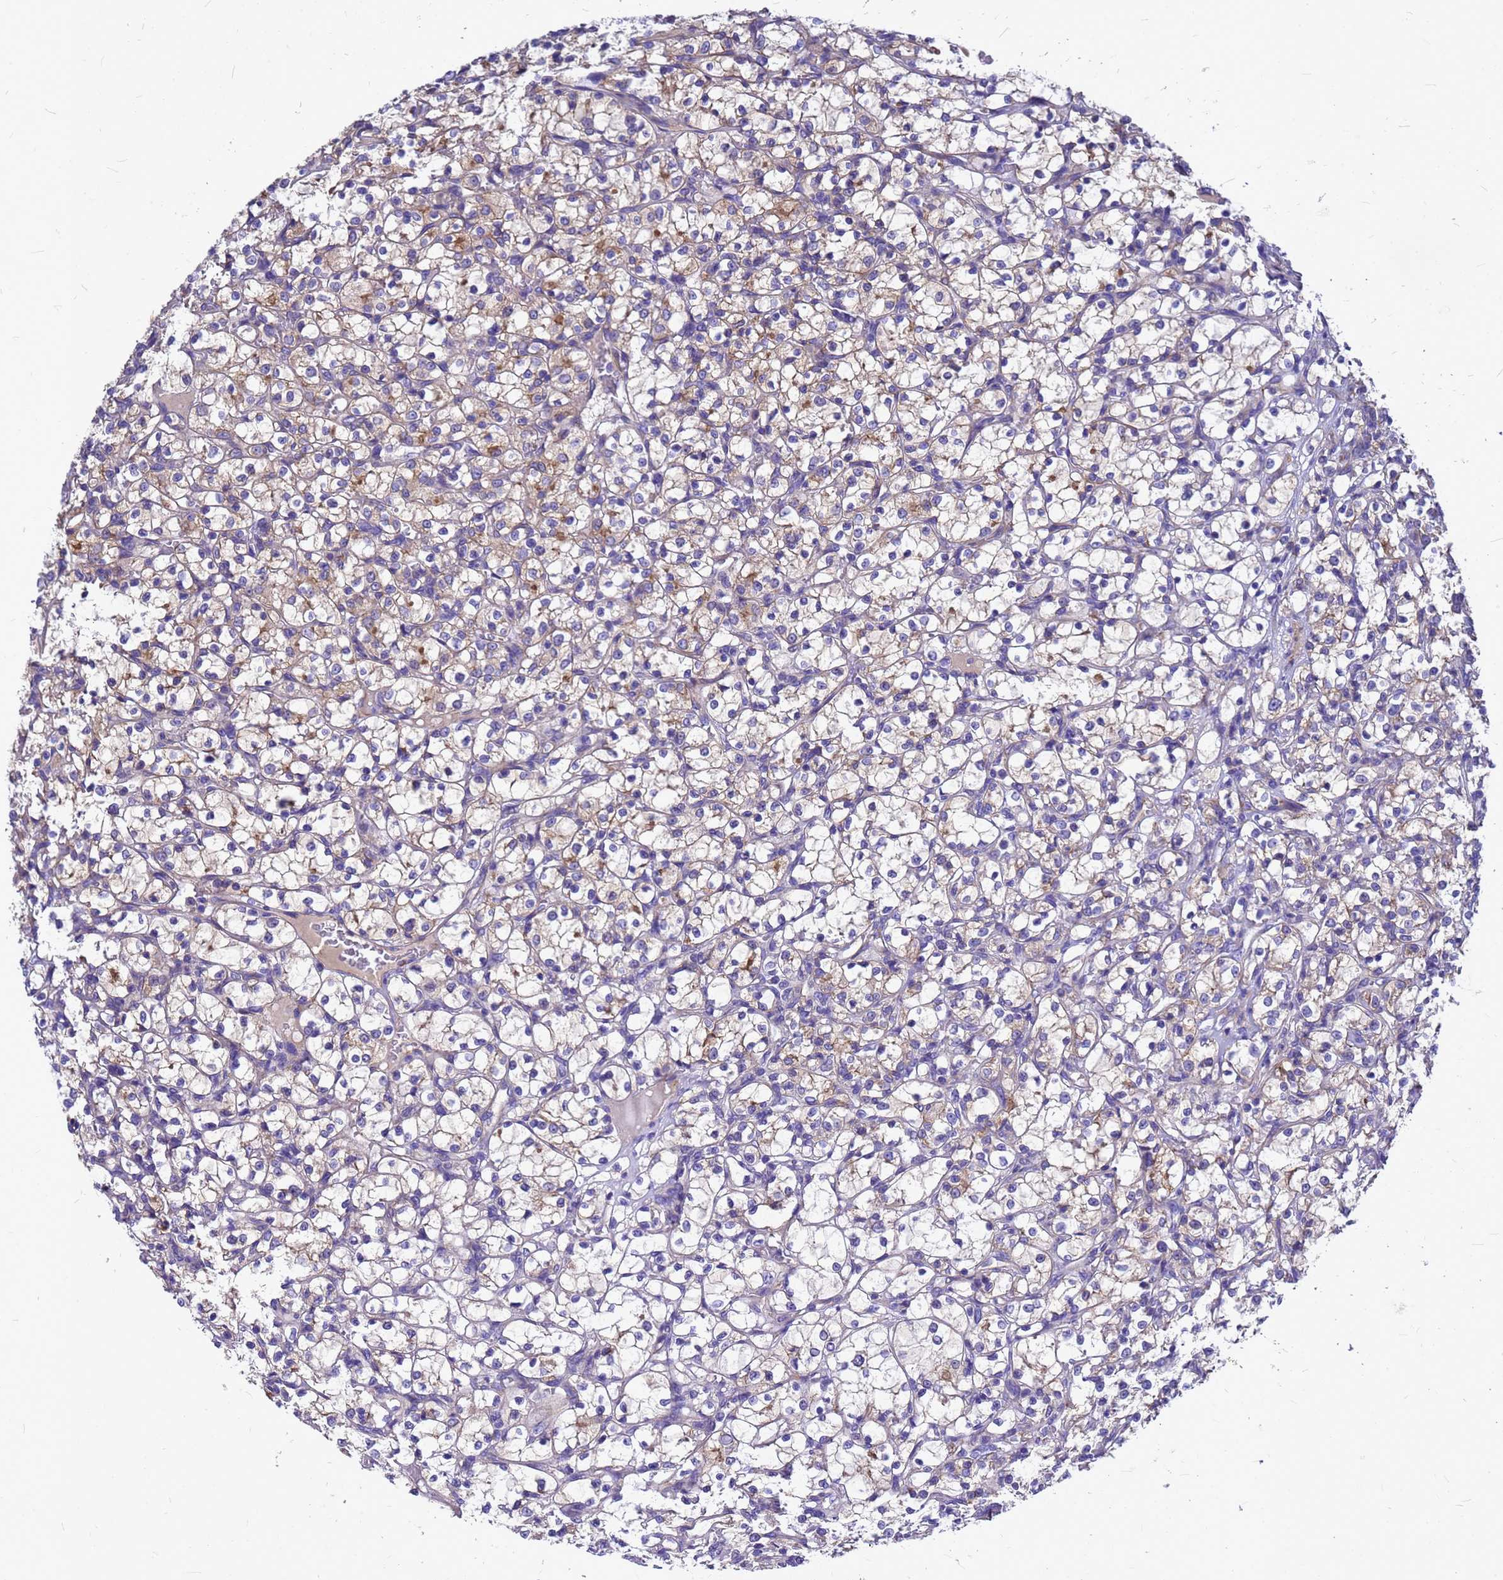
{"staining": {"intensity": "negative", "quantity": "none", "location": "none"}, "tissue": "renal cancer", "cell_type": "Tumor cells", "image_type": "cancer", "snomed": [{"axis": "morphology", "description": "Adenocarcinoma, NOS"}, {"axis": "topography", "description": "Kidney"}], "caption": "Protein analysis of adenocarcinoma (renal) displays no significant staining in tumor cells.", "gene": "FBXW5", "patient": {"sex": "female", "age": 69}}